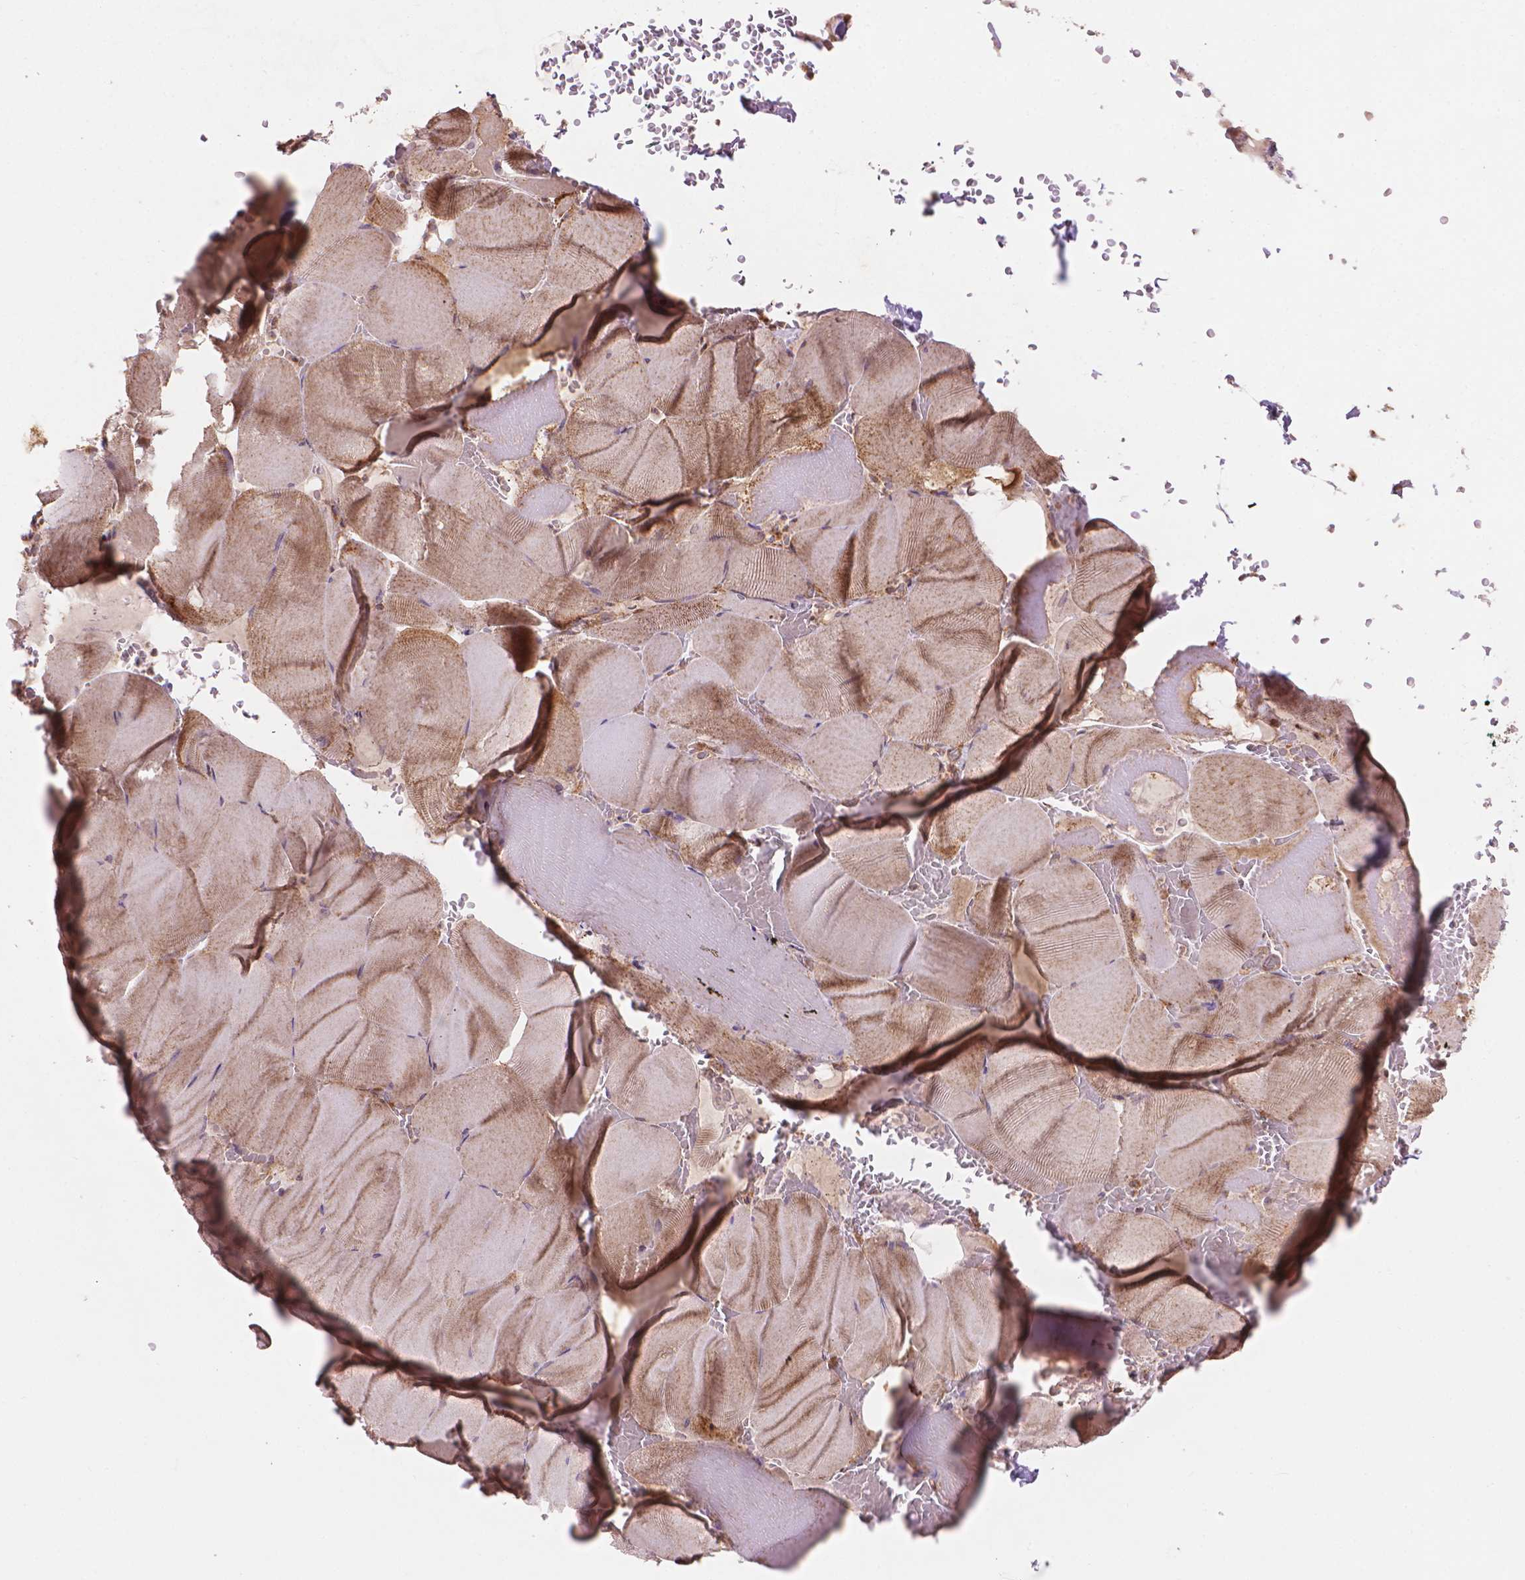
{"staining": {"intensity": "moderate", "quantity": "<25%", "location": "cytoplasmic/membranous"}, "tissue": "skeletal muscle", "cell_type": "Myocytes", "image_type": "normal", "snomed": [{"axis": "morphology", "description": "Normal tissue, NOS"}, {"axis": "topography", "description": "Skeletal muscle"}], "caption": "Immunohistochemical staining of benign human skeletal muscle displays moderate cytoplasmic/membranous protein expression in approximately <25% of myocytes. (DAB (3,3'-diaminobenzidine) IHC with brightfield microscopy, high magnification).", "gene": "VARS2", "patient": {"sex": "male", "age": 56}}